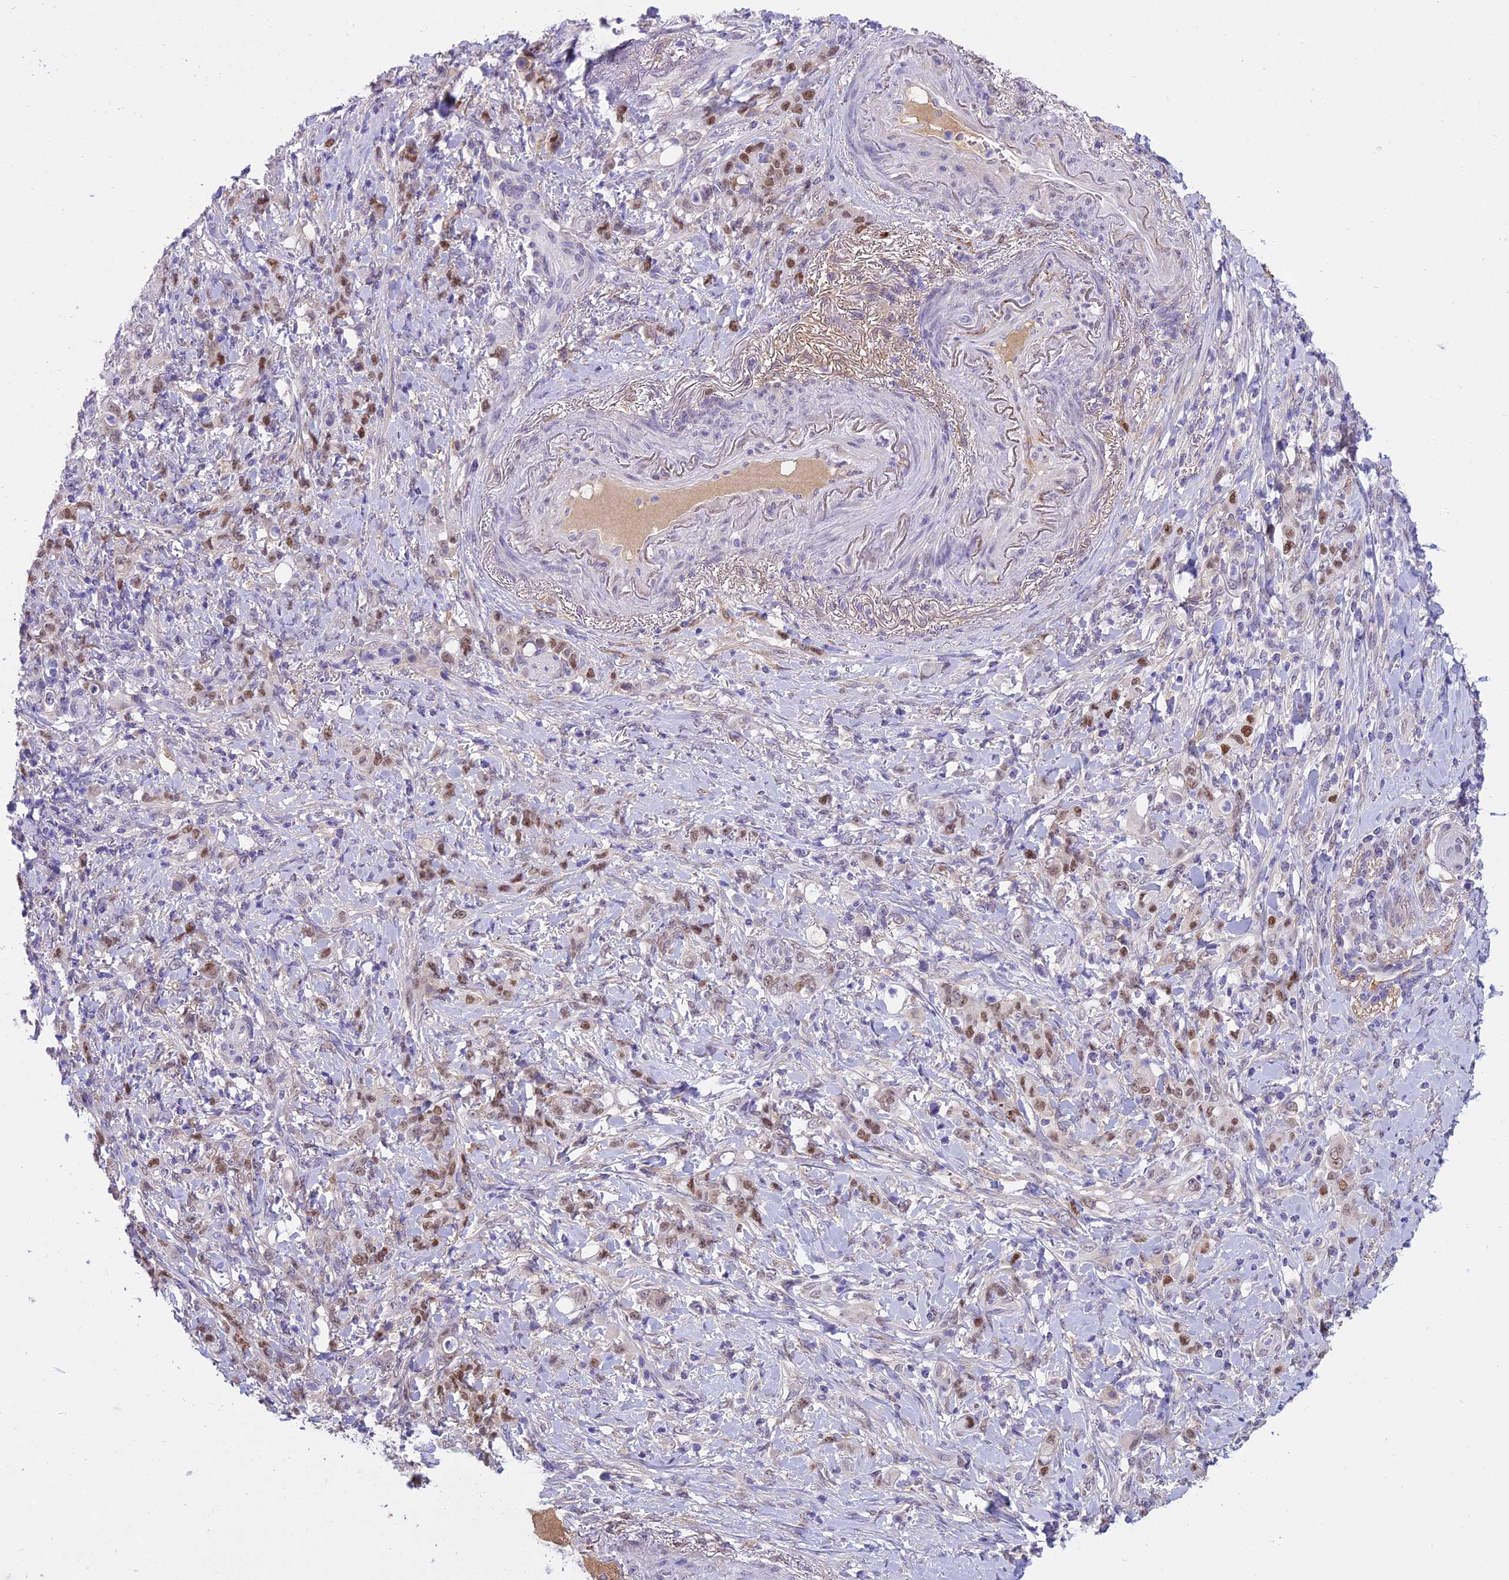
{"staining": {"intensity": "moderate", "quantity": ">75%", "location": "nuclear"}, "tissue": "stomach cancer", "cell_type": "Tumor cells", "image_type": "cancer", "snomed": [{"axis": "morphology", "description": "Normal tissue, NOS"}, {"axis": "morphology", "description": "Adenocarcinoma, NOS"}, {"axis": "topography", "description": "Stomach"}], "caption": "Protein staining exhibits moderate nuclear positivity in about >75% of tumor cells in stomach cancer (adenocarcinoma).", "gene": "MAT2A", "patient": {"sex": "female", "age": 79}}